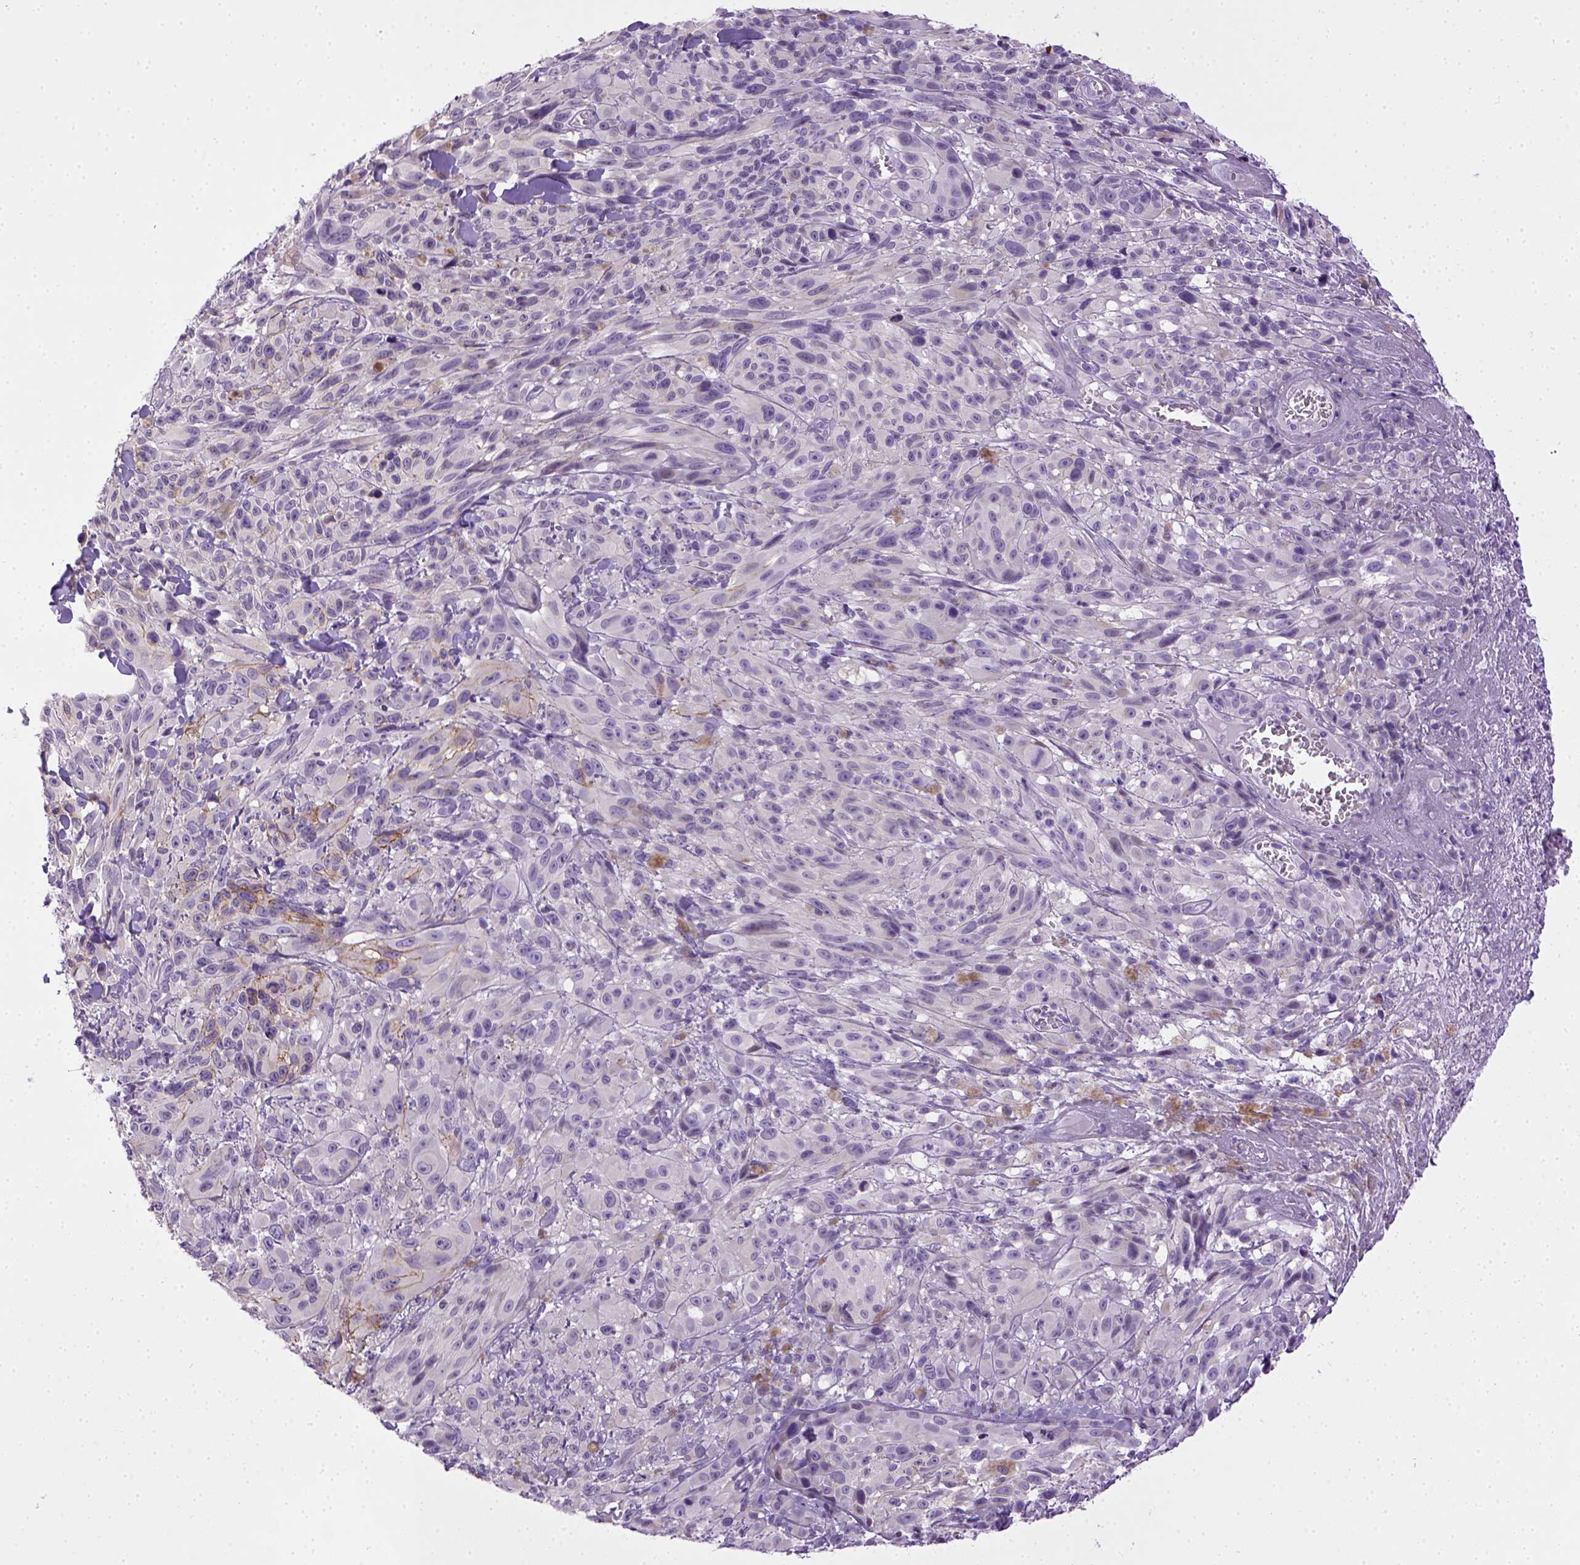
{"staining": {"intensity": "weak", "quantity": "<25%", "location": "cytoplasmic/membranous"}, "tissue": "melanoma", "cell_type": "Tumor cells", "image_type": "cancer", "snomed": [{"axis": "morphology", "description": "Malignant melanoma, NOS"}, {"axis": "topography", "description": "Skin"}], "caption": "A high-resolution photomicrograph shows immunohistochemistry (IHC) staining of malignant melanoma, which reveals no significant positivity in tumor cells.", "gene": "CDH1", "patient": {"sex": "male", "age": 83}}